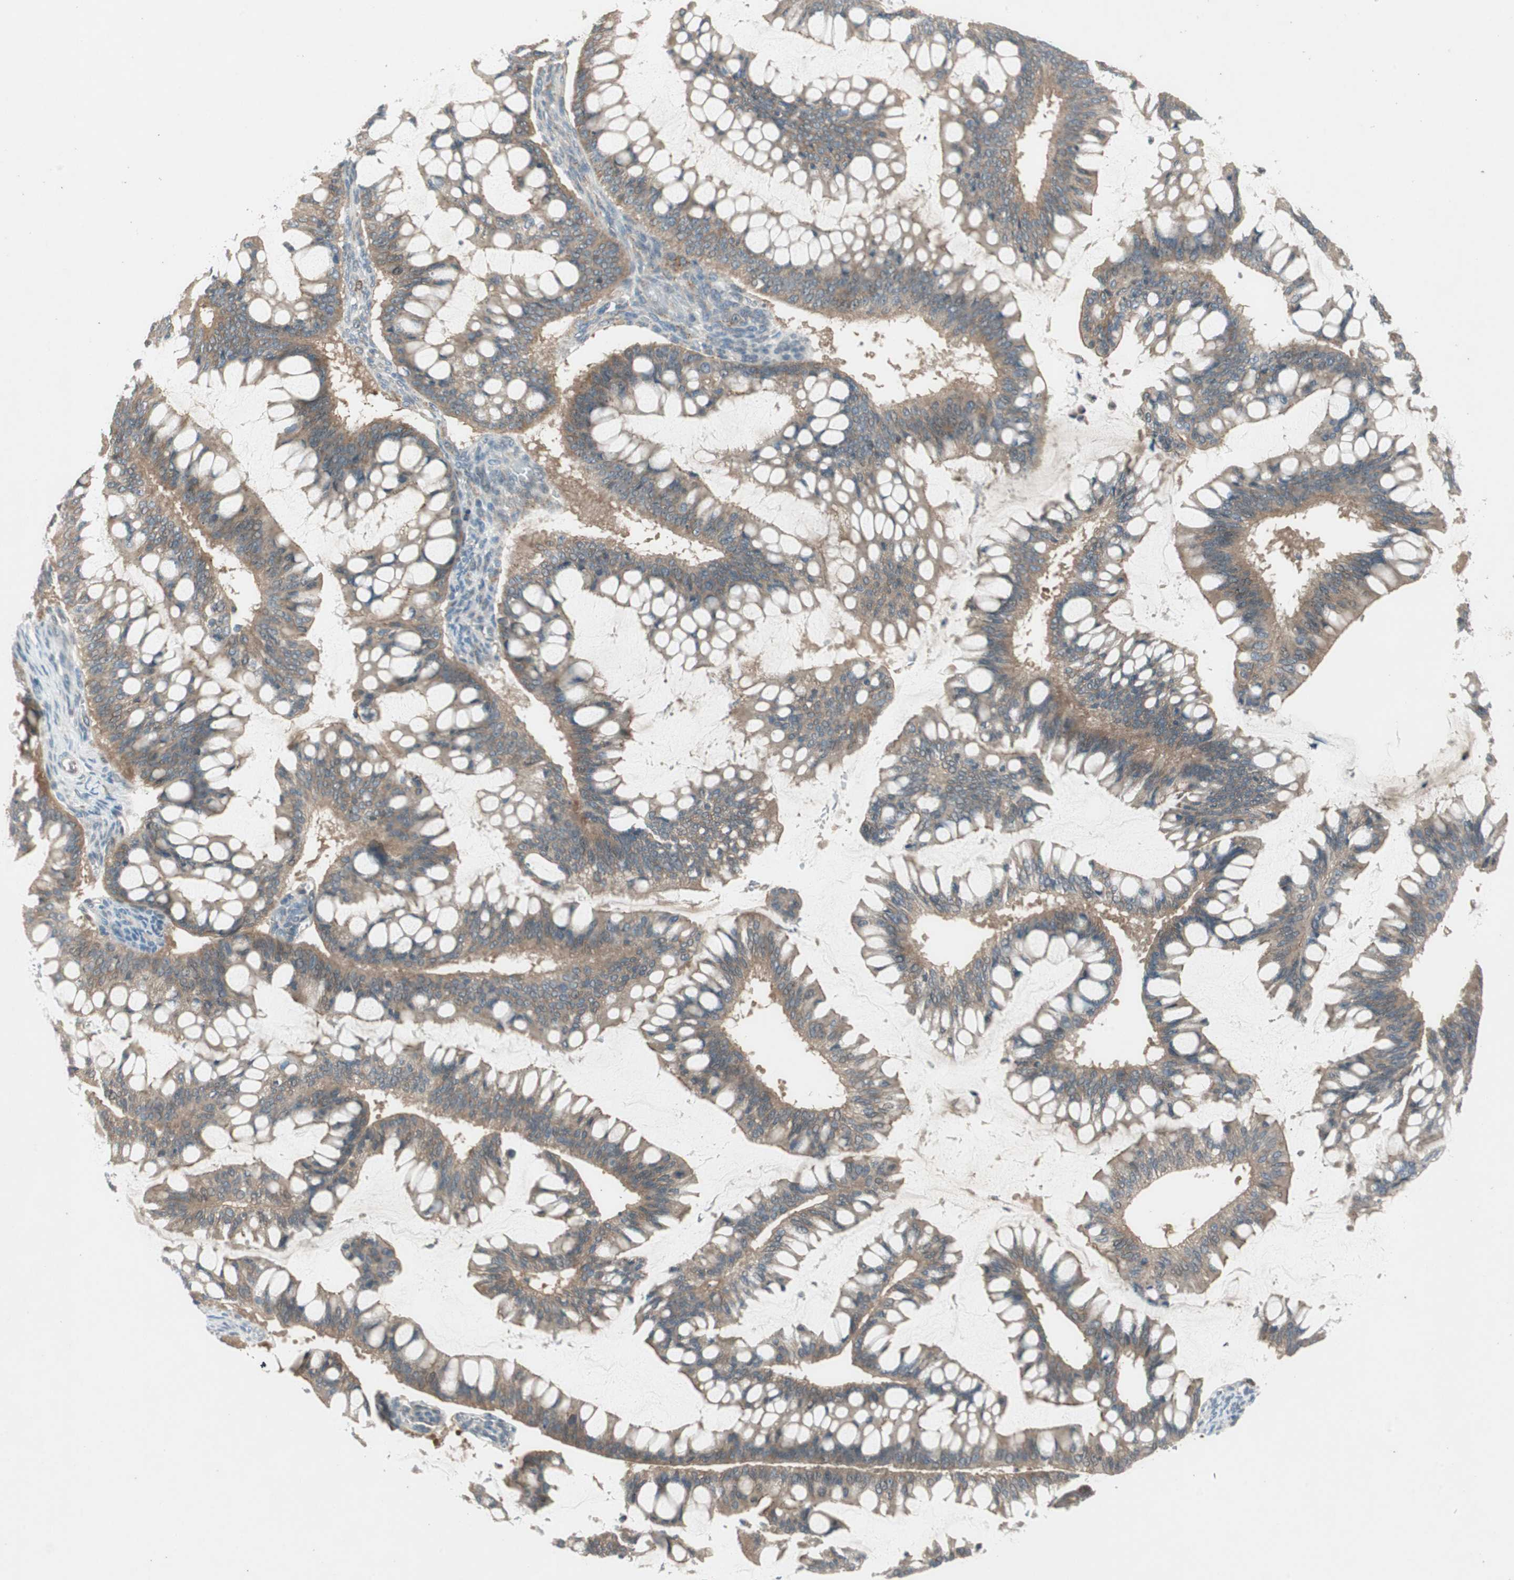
{"staining": {"intensity": "moderate", "quantity": ">75%", "location": "cytoplasmic/membranous"}, "tissue": "ovarian cancer", "cell_type": "Tumor cells", "image_type": "cancer", "snomed": [{"axis": "morphology", "description": "Cystadenocarcinoma, mucinous, NOS"}, {"axis": "topography", "description": "Ovary"}], "caption": "The micrograph displays staining of ovarian cancer (mucinous cystadenocarcinoma), revealing moderate cytoplasmic/membranous protein staining (brown color) within tumor cells.", "gene": "NCLN", "patient": {"sex": "female", "age": 73}}